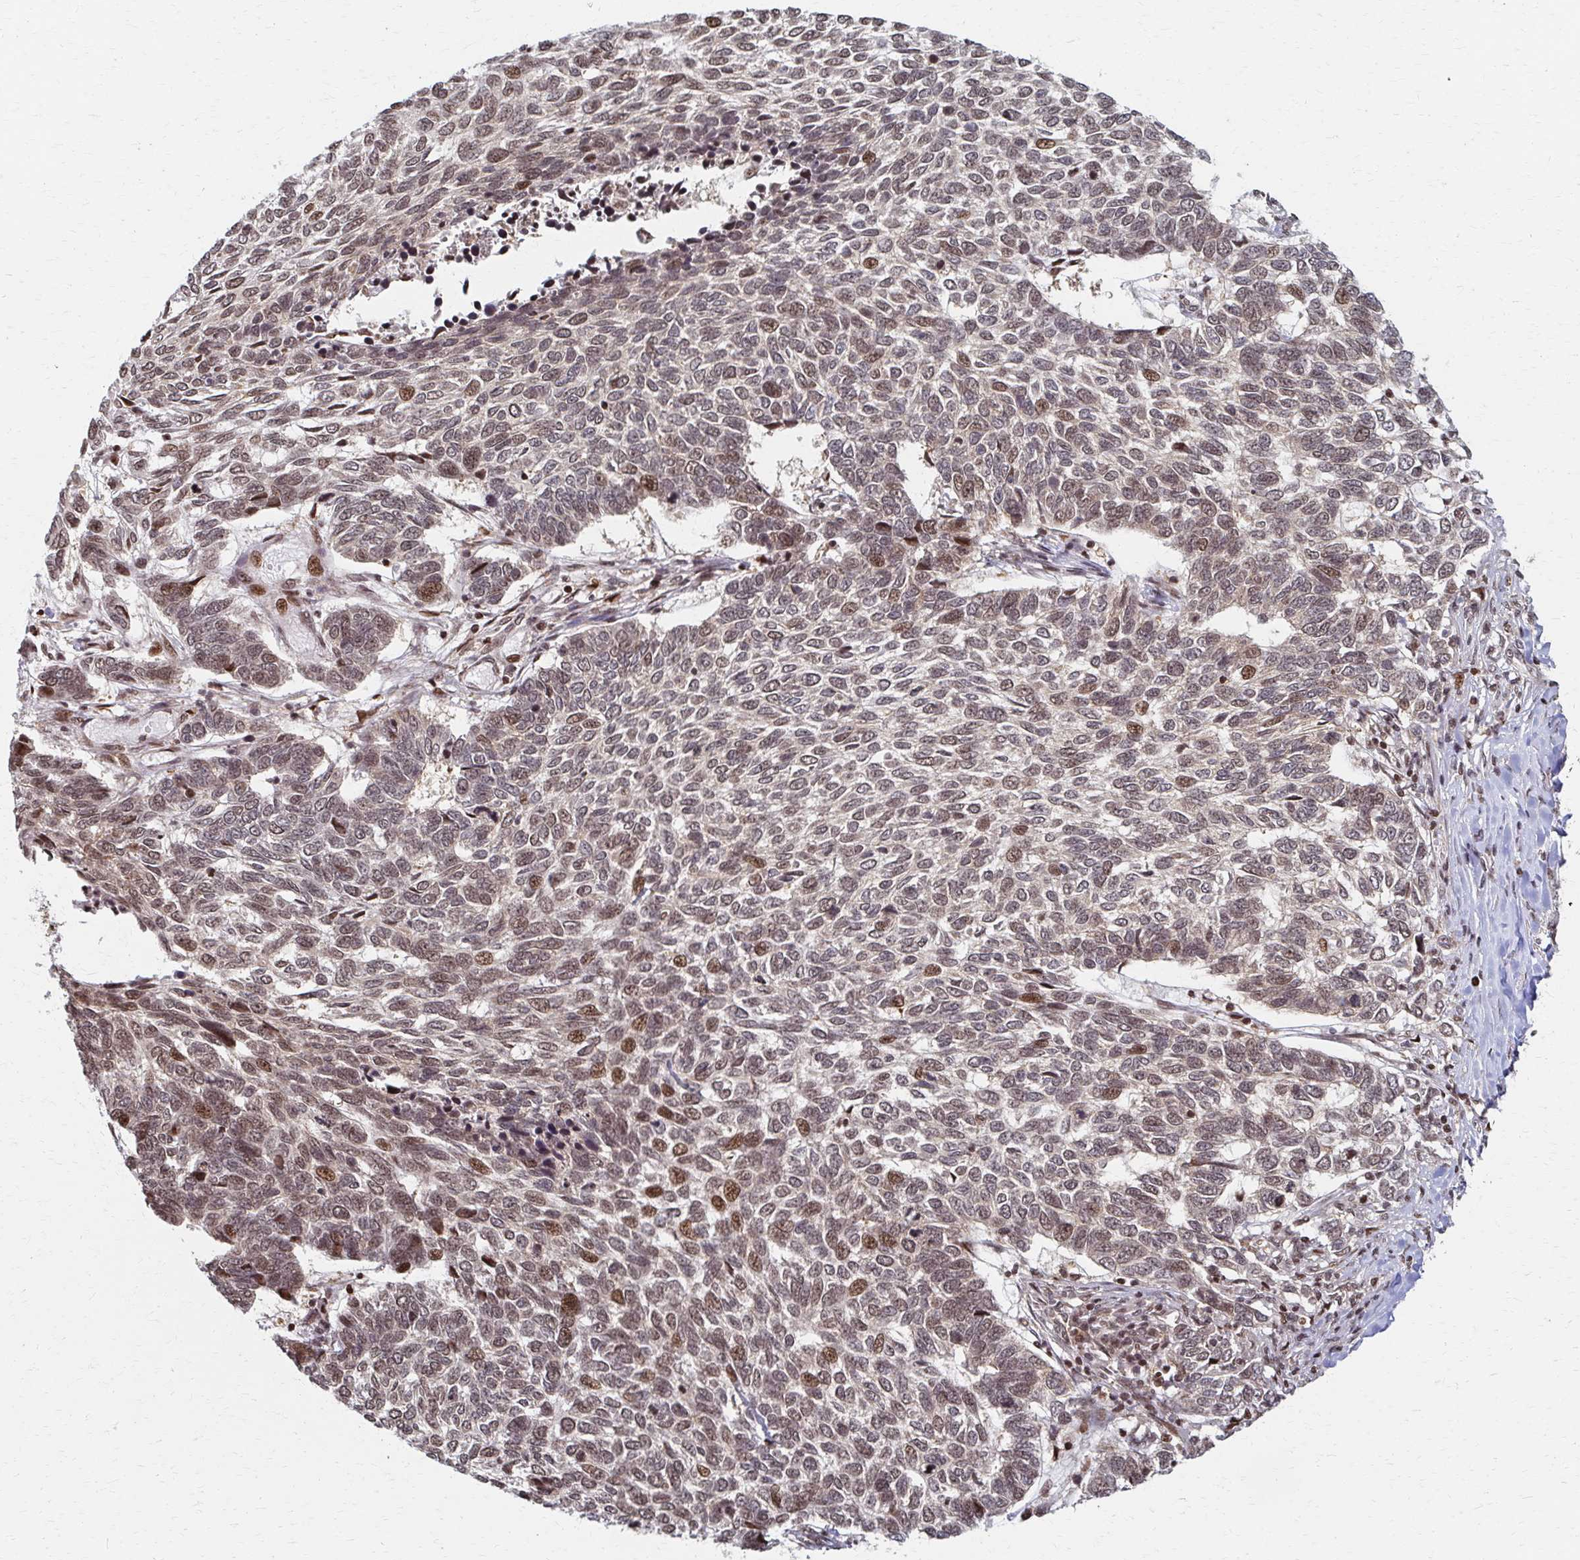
{"staining": {"intensity": "moderate", "quantity": "25%-75%", "location": "nuclear"}, "tissue": "skin cancer", "cell_type": "Tumor cells", "image_type": "cancer", "snomed": [{"axis": "morphology", "description": "Basal cell carcinoma"}, {"axis": "topography", "description": "Skin"}], "caption": "Protein staining demonstrates moderate nuclear positivity in approximately 25%-75% of tumor cells in basal cell carcinoma (skin).", "gene": "PSMD7", "patient": {"sex": "female", "age": 65}}